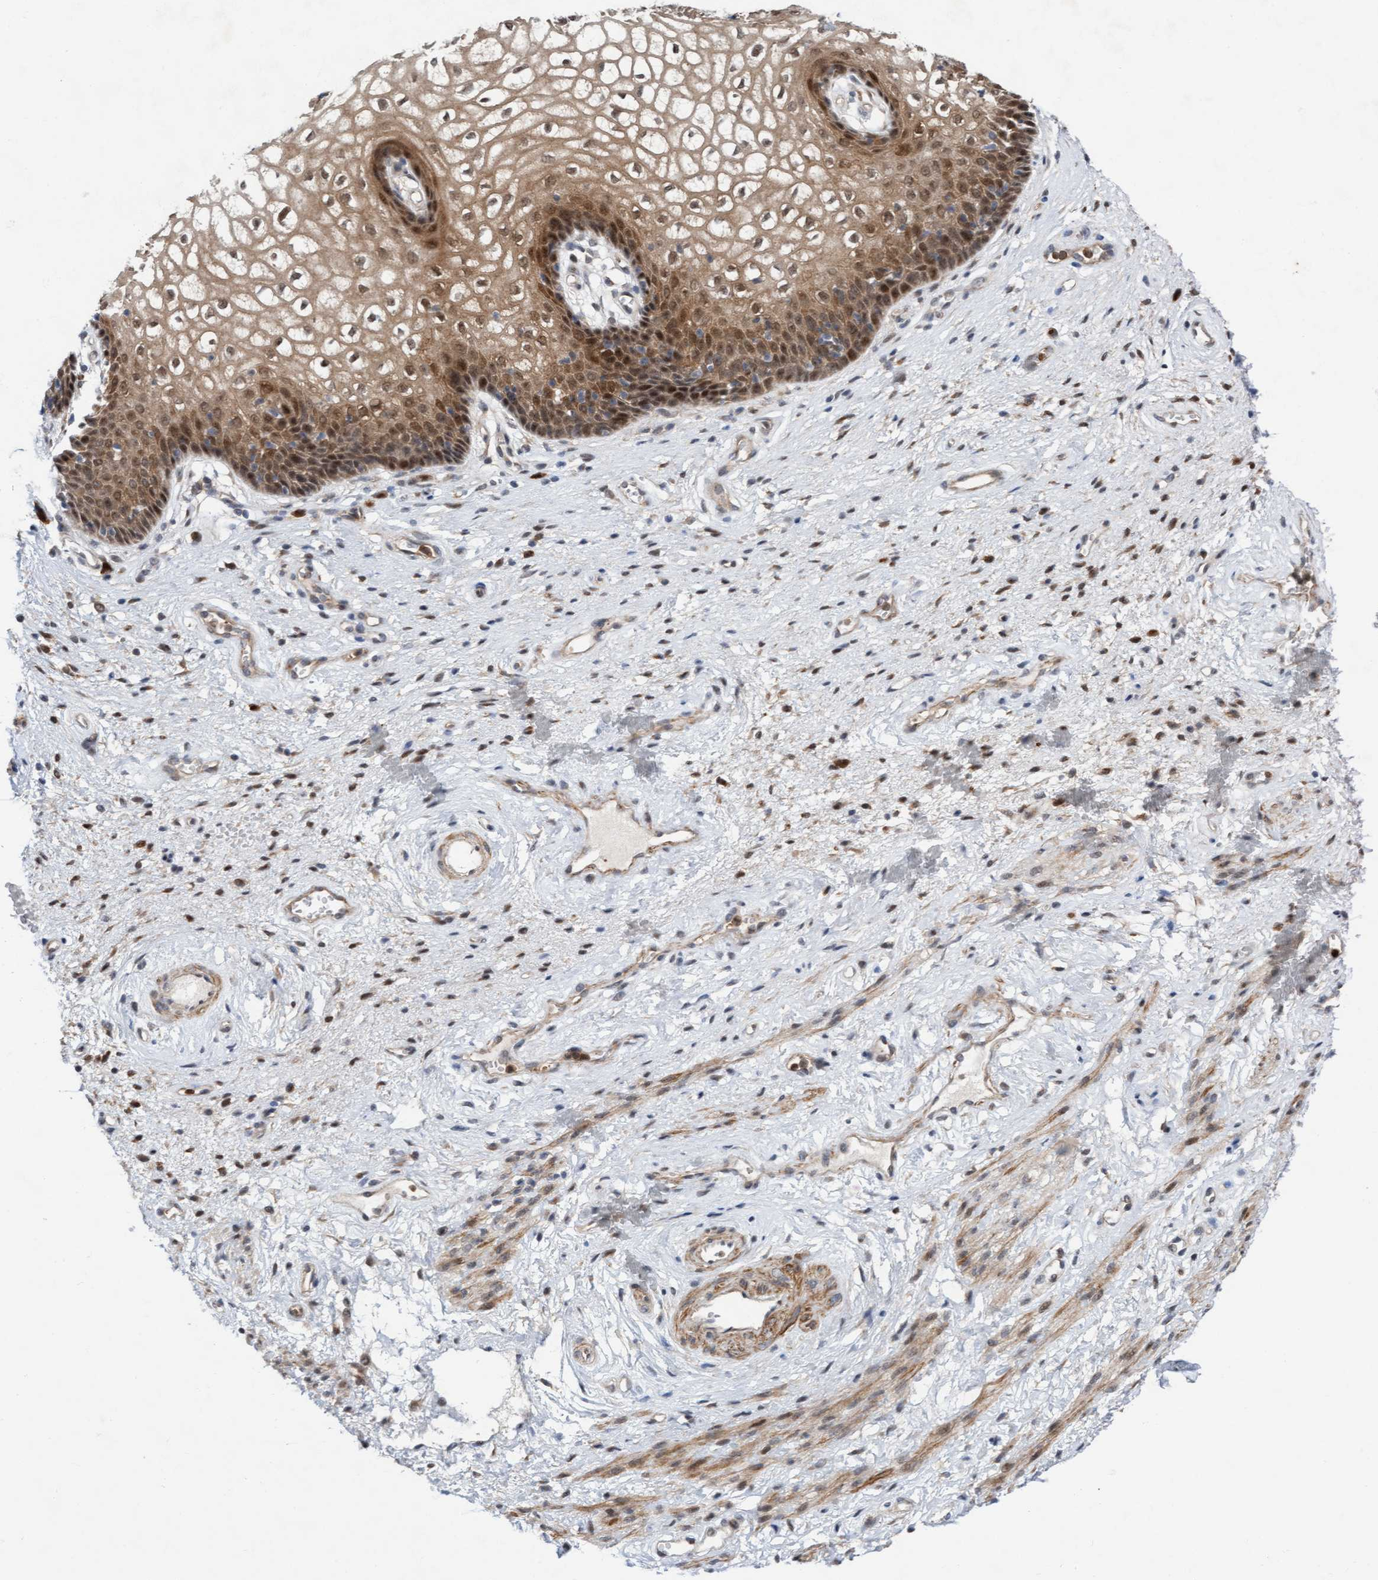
{"staining": {"intensity": "moderate", "quantity": ">75%", "location": "cytoplasmic/membranous,nuclear"}, "tissue": "vagina", "cell_type": "Squamous epithelial cells", "image_type": "normal", "snomed": [{"axis": "morphology", "description": "Normal tissue, NOS"}, {"axis": "topography", "description": "Vagina"}], "caption": "Moderate cytoplasmic/membranous,nuclear staining for a protein is present in approximately >75% of squamous epithelial cells of benign vagina using IHC.", "gene": "RAP1GAP2", "patient": {"sex": "female", "age": 34}}